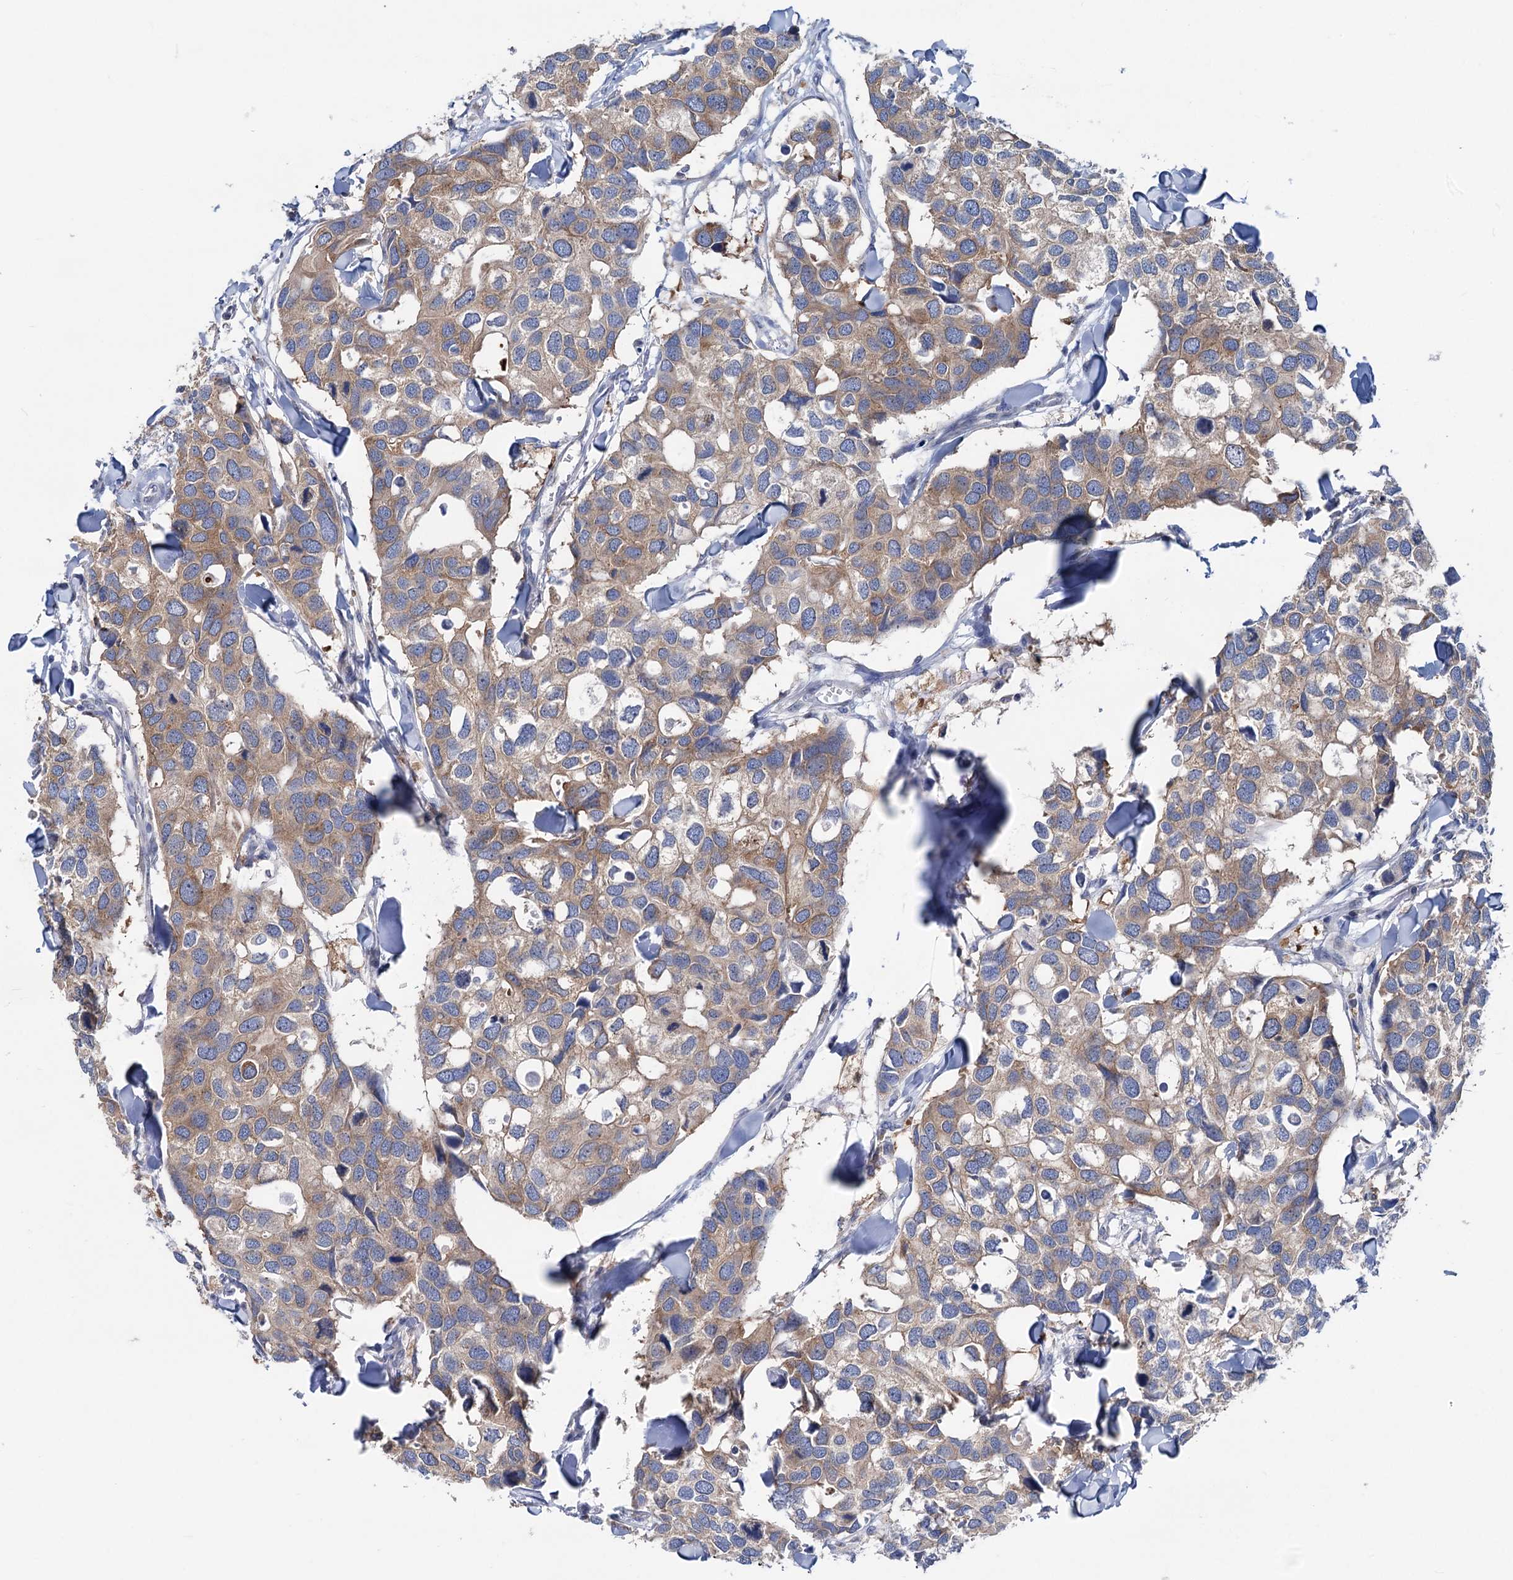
{"staining": {"intensity": "moderate", "quantity": ">75%", "location": "cytoplasmic/membranous"}, "tissue": "breast cancer", "cell_type": "Tumor cells", "image_type": "cancer", "snomed": [{"axis": "morphology", "description": "Duct carcinoma"}, {"axis": "topography", "description": "Breast"}], "caption": "There is medium levels of moderate cytoplasmic/membranous expression in tumor cells of breast intraductal carcinoma, as demonstrated by immunohistochemical staining (brown color).", "gene": "ZNRD2", "patient": {"sex": "female", "age": 83}}